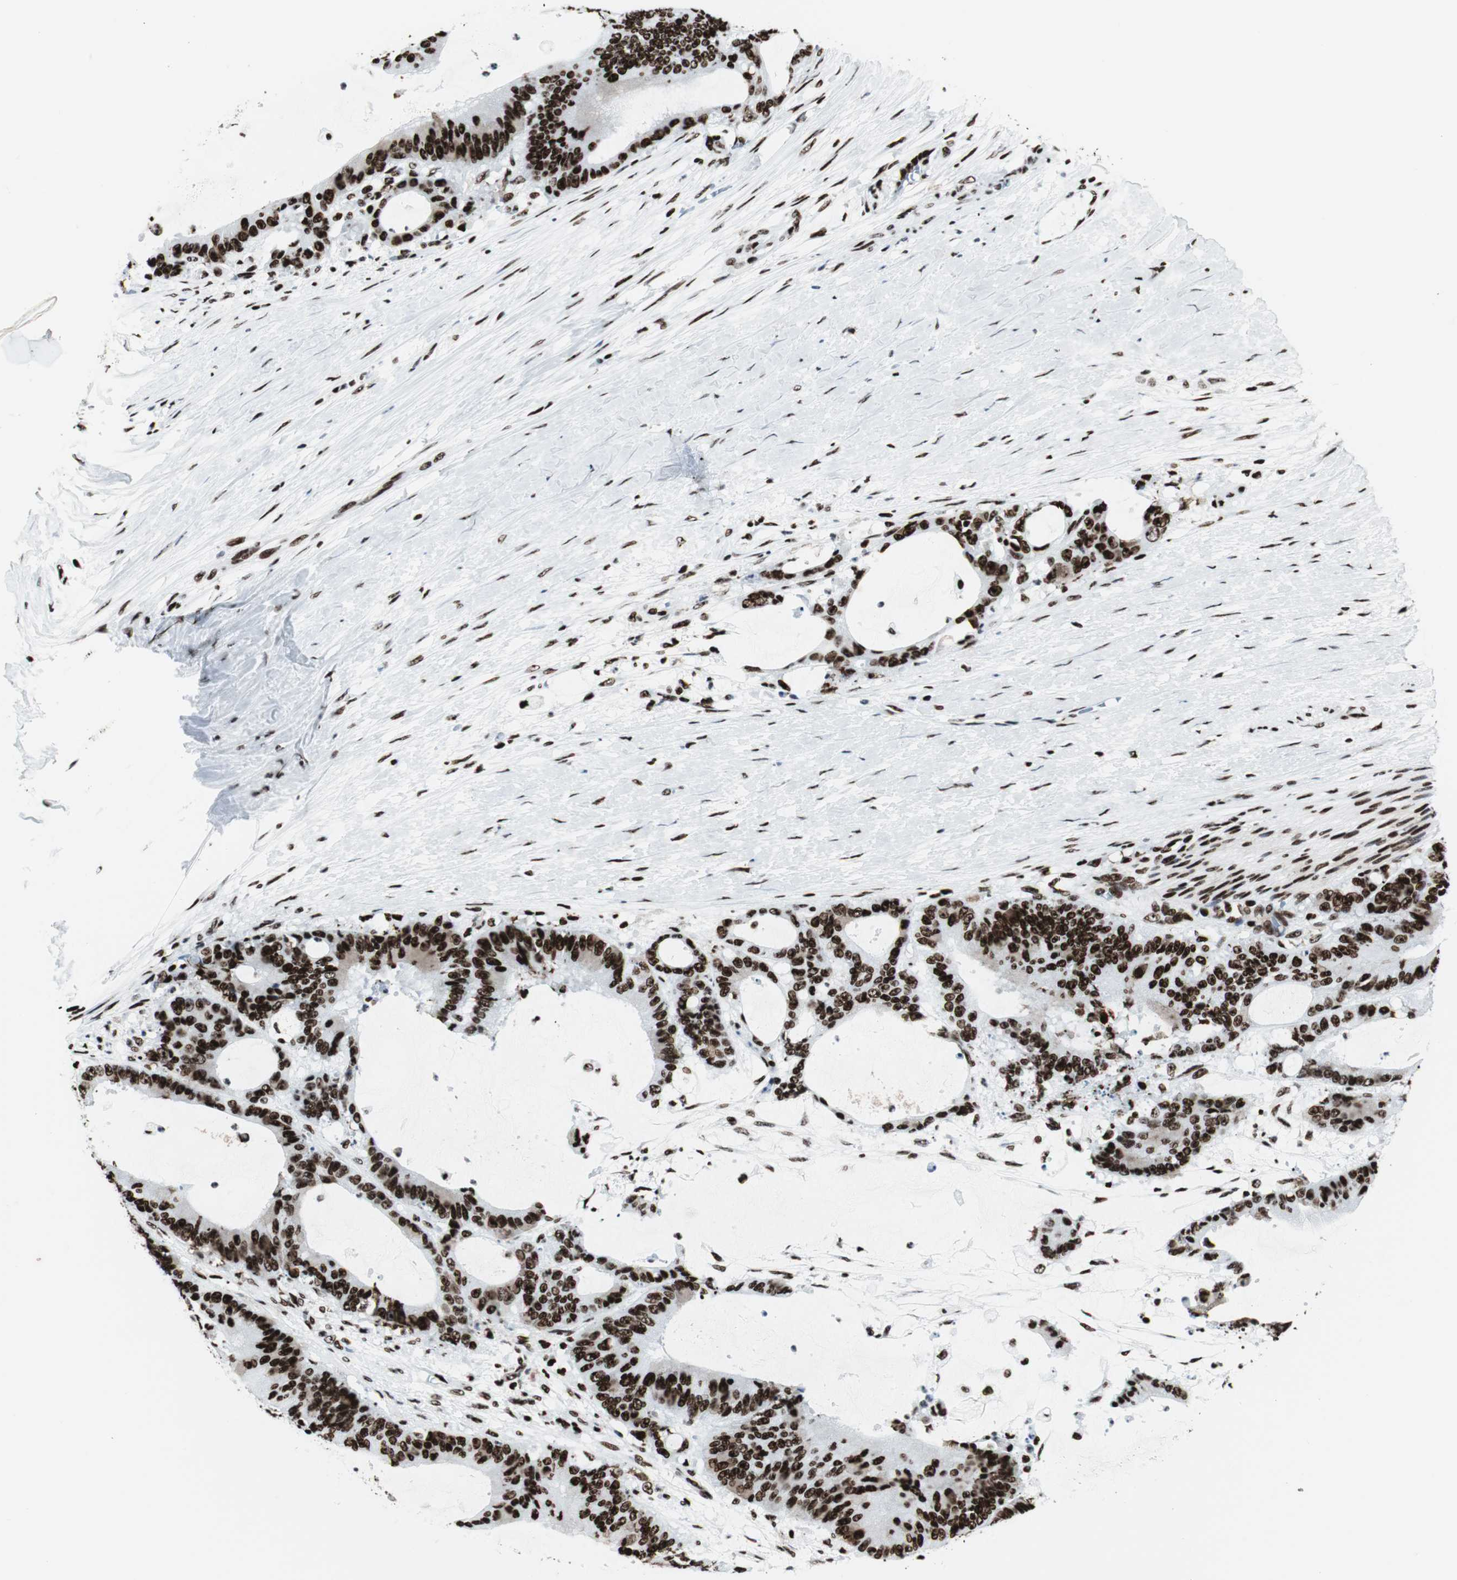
{"staining": {"intensity": "strong", "quantity": ">75%", "location": "nuclear"}, "tissue": "liver cancer", "cell_type": "Tumor cells", "image_type": "cancer", "snomed": [{"axis": "morphology", "description": "Cholangiocarcinoma"}, {"axis": "topography", "description": "Liver"}], "caption": "A micrograph of human cholangiocarcinoma (liver) stained for a protein shows strong nuclear brown staining in tumor cells. (DAB = brown stain, brightfield microscopy at high magnification).", "gene": "NCL", "patient": {"sex": "female", "age": 73}}